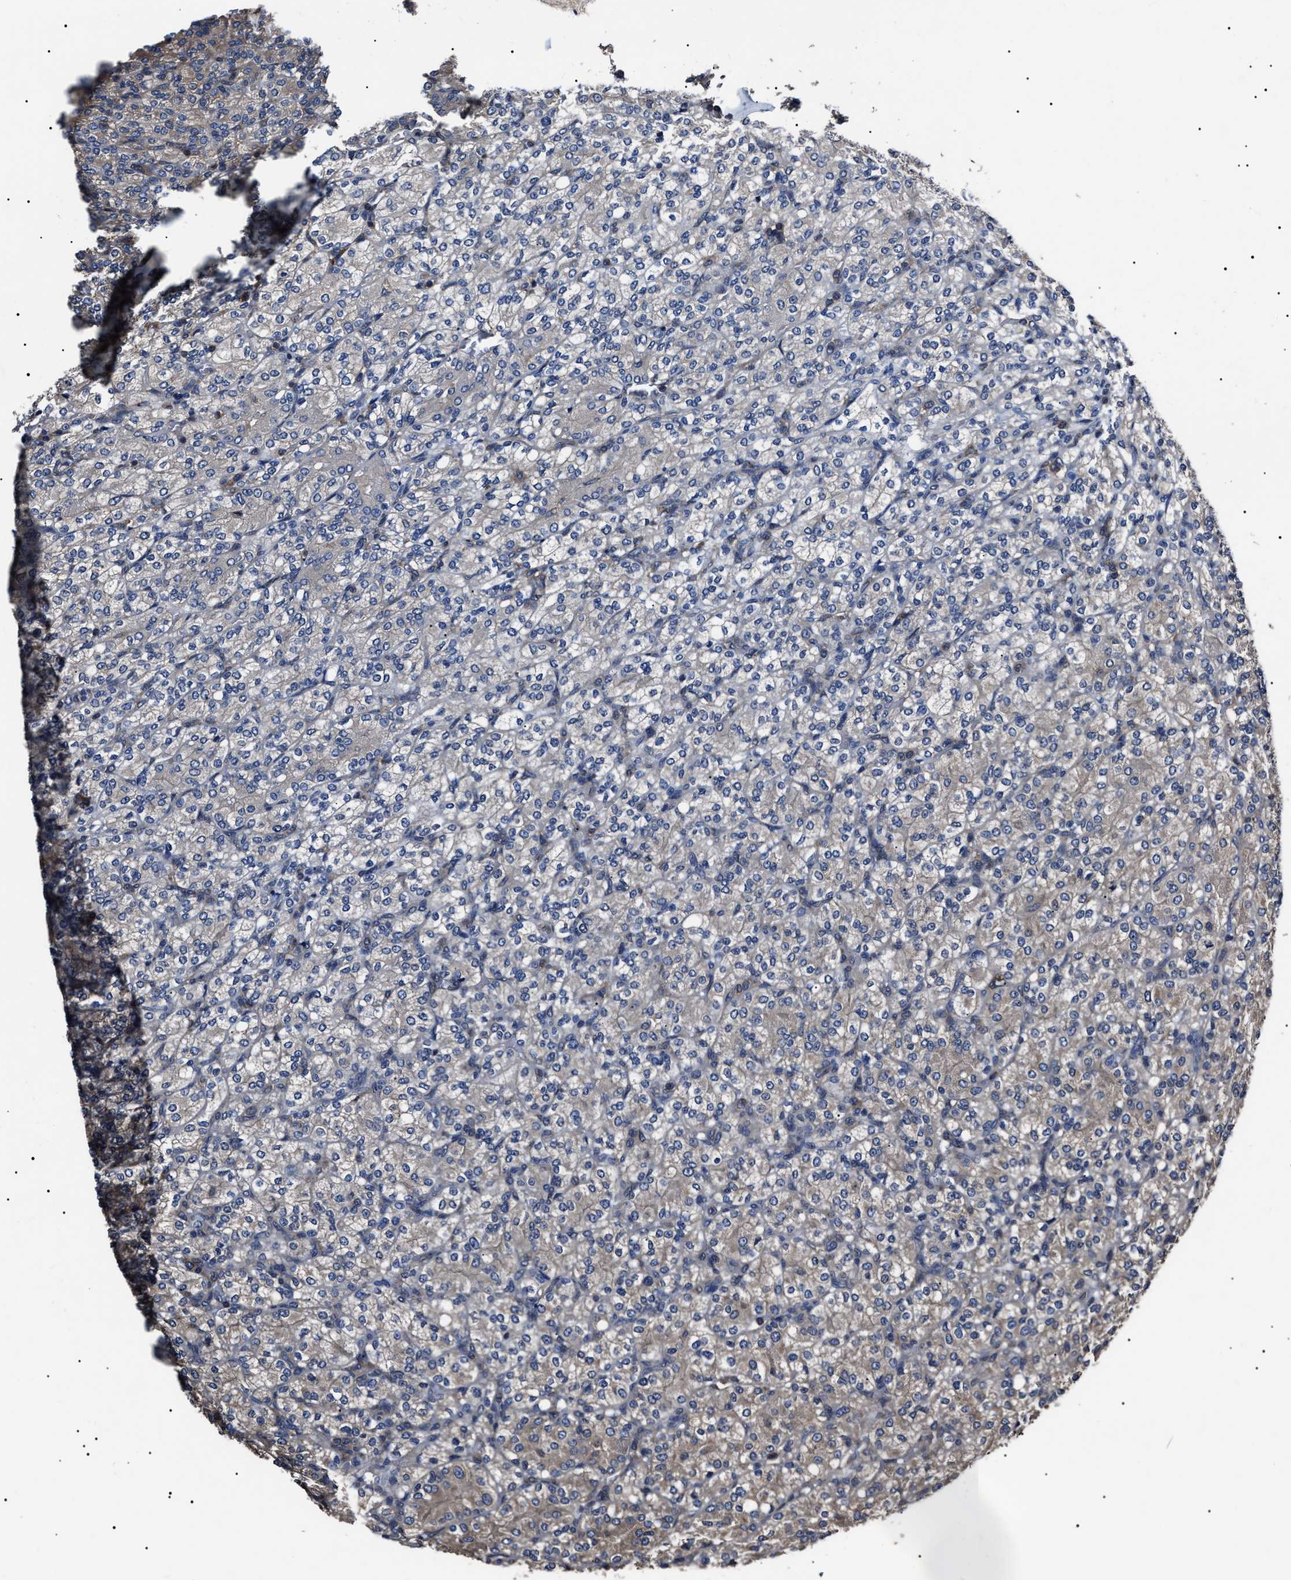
{"staining": {"intensity": "weak", "quantity": "<25%", "location": "cytoplasmic/membranous"}, "tissue": "renal cancer", "cell_type": "Tumor cells", "image_type": "cancer", "snomed": [{"axis": "morphology", "description": "Adenocarcinoma, NOS"}, {"axis": "topography", "description": "Kidney"}], "caption": "Tumor cells are negative for brown protein staining in renal cancer (adenocarcinoma). Nuclei are stained in blue.", "gene": "CCT8", "patient": {"sex": "male", "age": 77}}